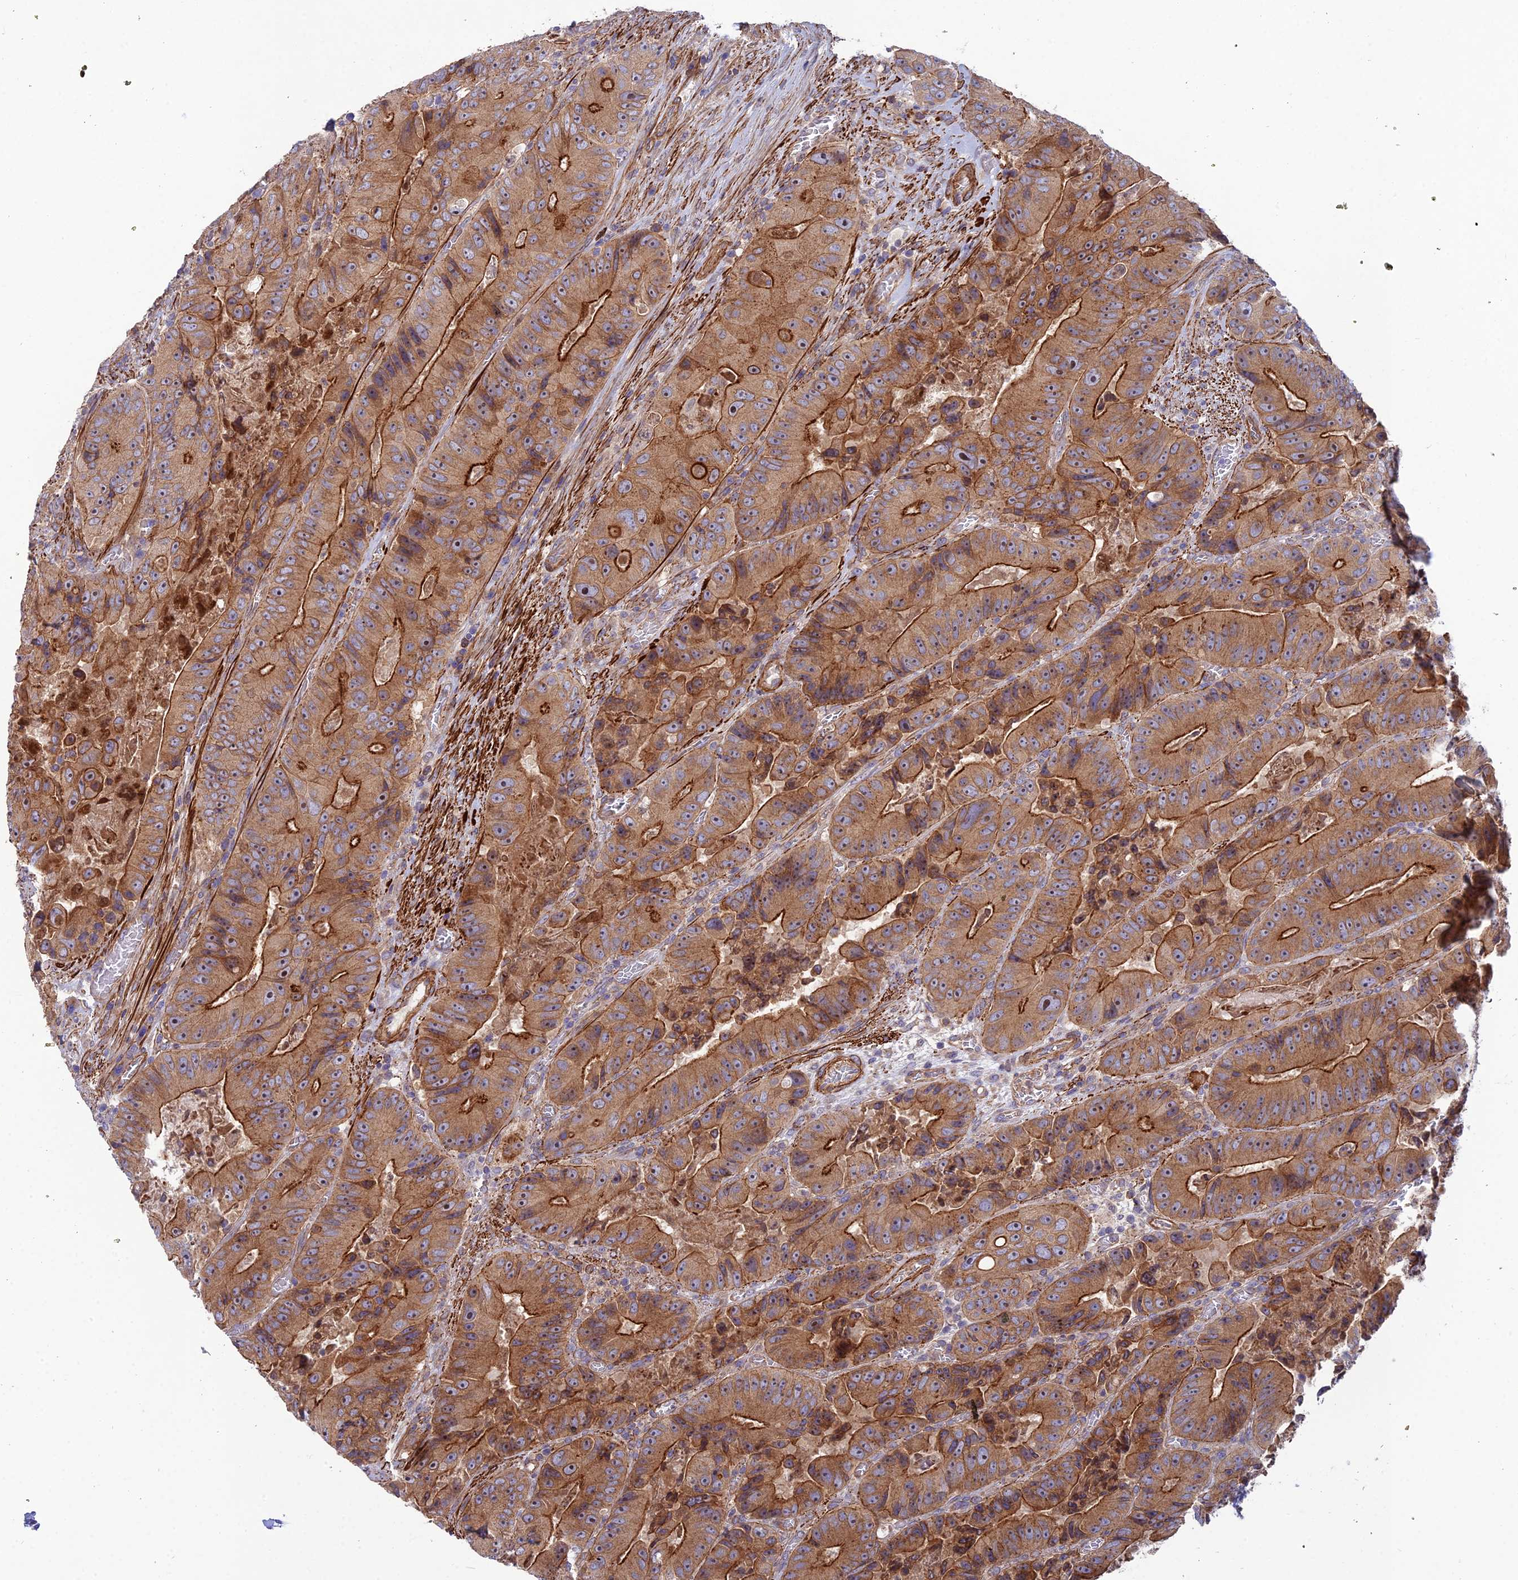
{"staining": {"intensity": "strong", "quantity": ">75%", "location": "cytoplasmic/membranous"}, "tissue": "colorectal cancer", "cell_type": "Tumor cells", "image_type": "cancer", "snomed": [{"axis": "morphology", "description": "Adenocarcinoma, NOS"}, {"axis": "topography", "description": "Colon"}], "caption": "High-power microscopy captured an IHC micrograph of colorectal cancer (adenocarcinoma), revealing strong cytoplasmic/membranous positivity in about >75% of tumor cells.", "gene": "RALGAPA2", "patient": {"sex": "female", "age": 86}}